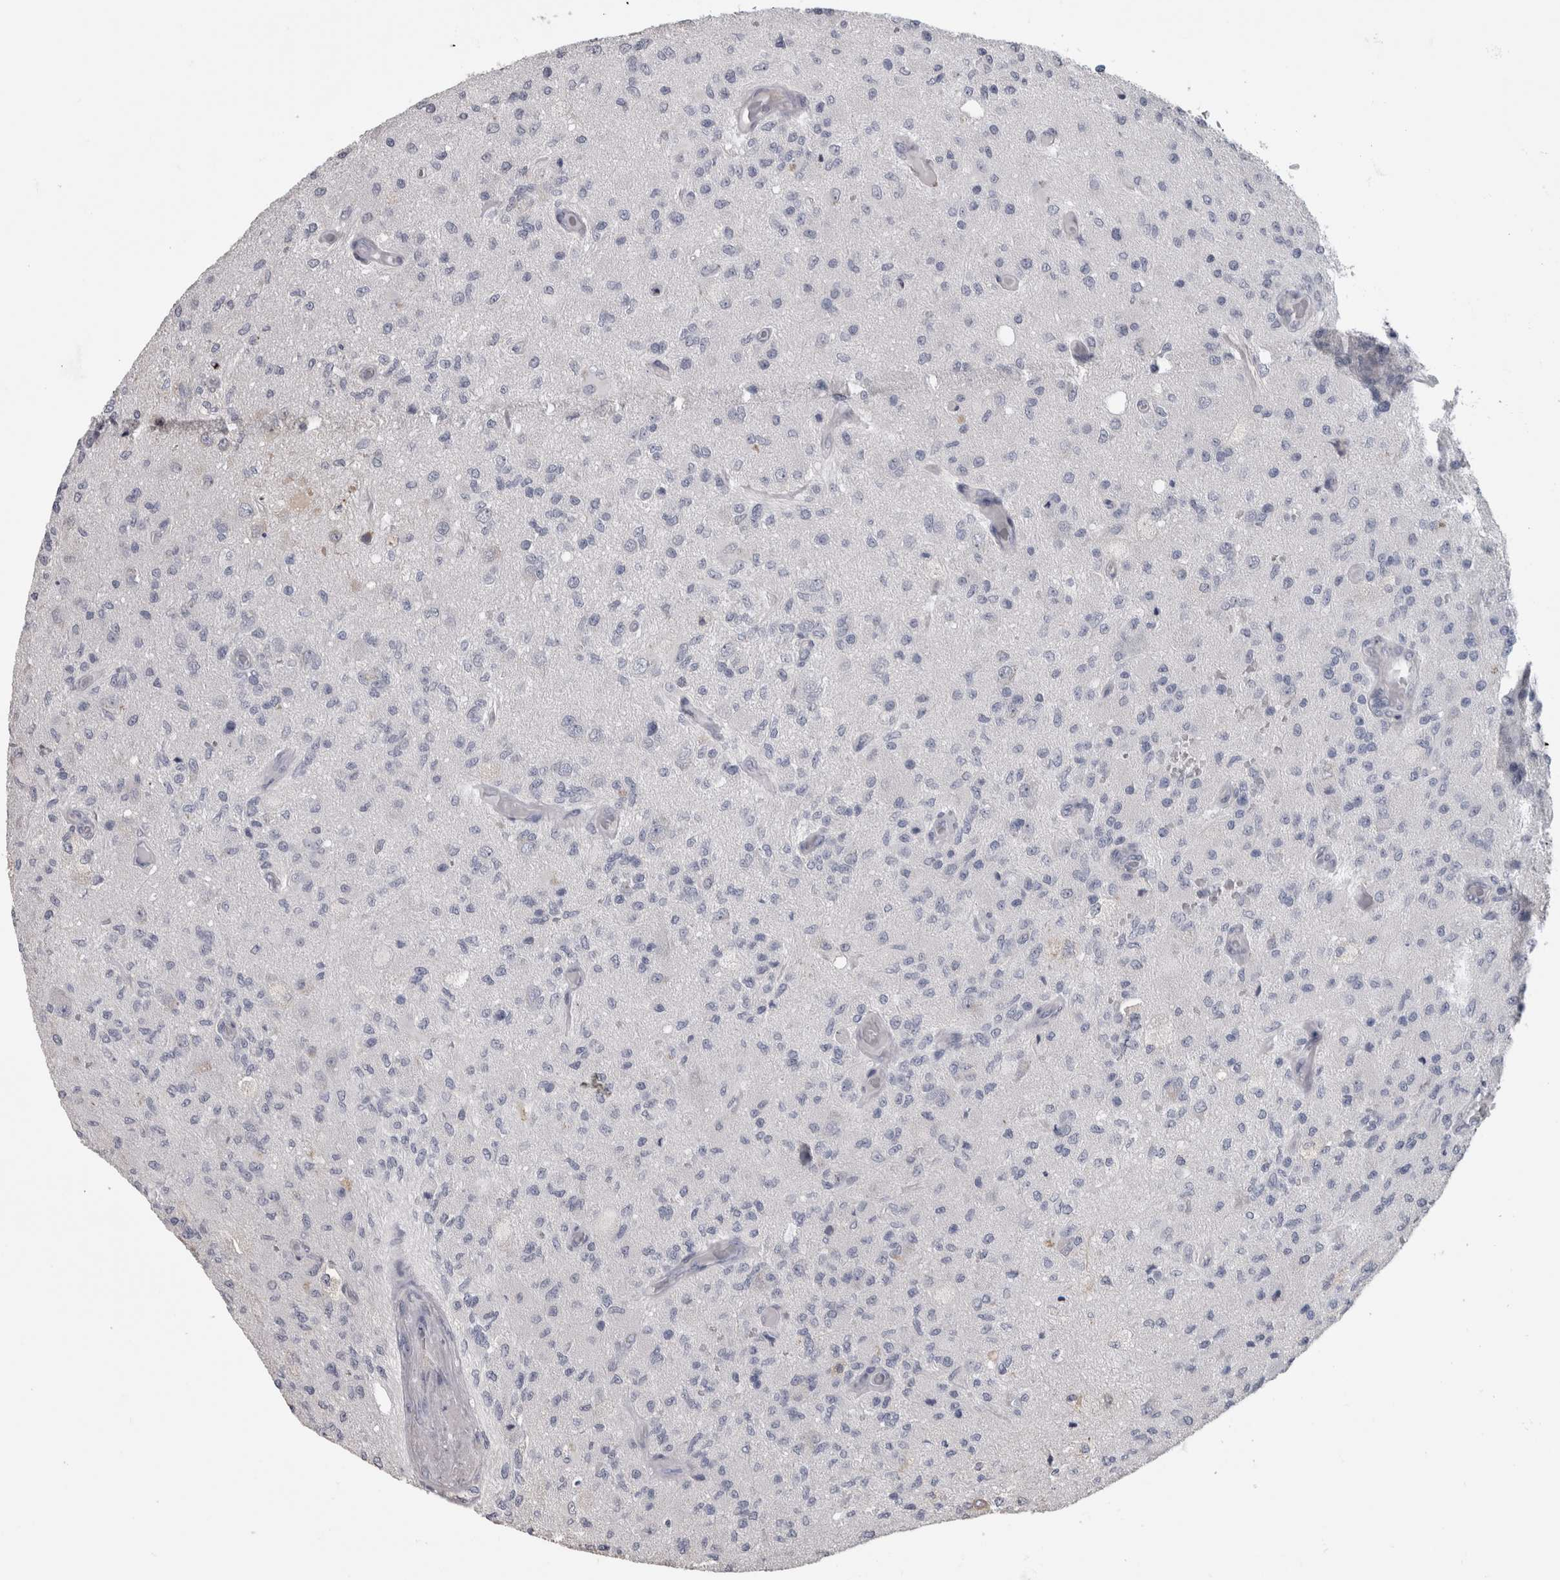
{"staining": {"intensity": "negative", "quantity": "none", "location": "none"}, "tissue": "glioma", "cell_type": "Tumor cells", "image_type": "cancer", "snomed": [{"axis": "morphology", "description": "Normal tissue, NOS"}, {"axis": "morphology", "description": "Glioma, malignant, High grade"}, {"axis": "topography", "description": "Cerebral cortex"}], "caption": "IHC micrograph of glioma stained for a protein (brown), which shows no expression in tumor cells.", "gene": "IL33", "patient": {"sex": "male", "age": 77}}